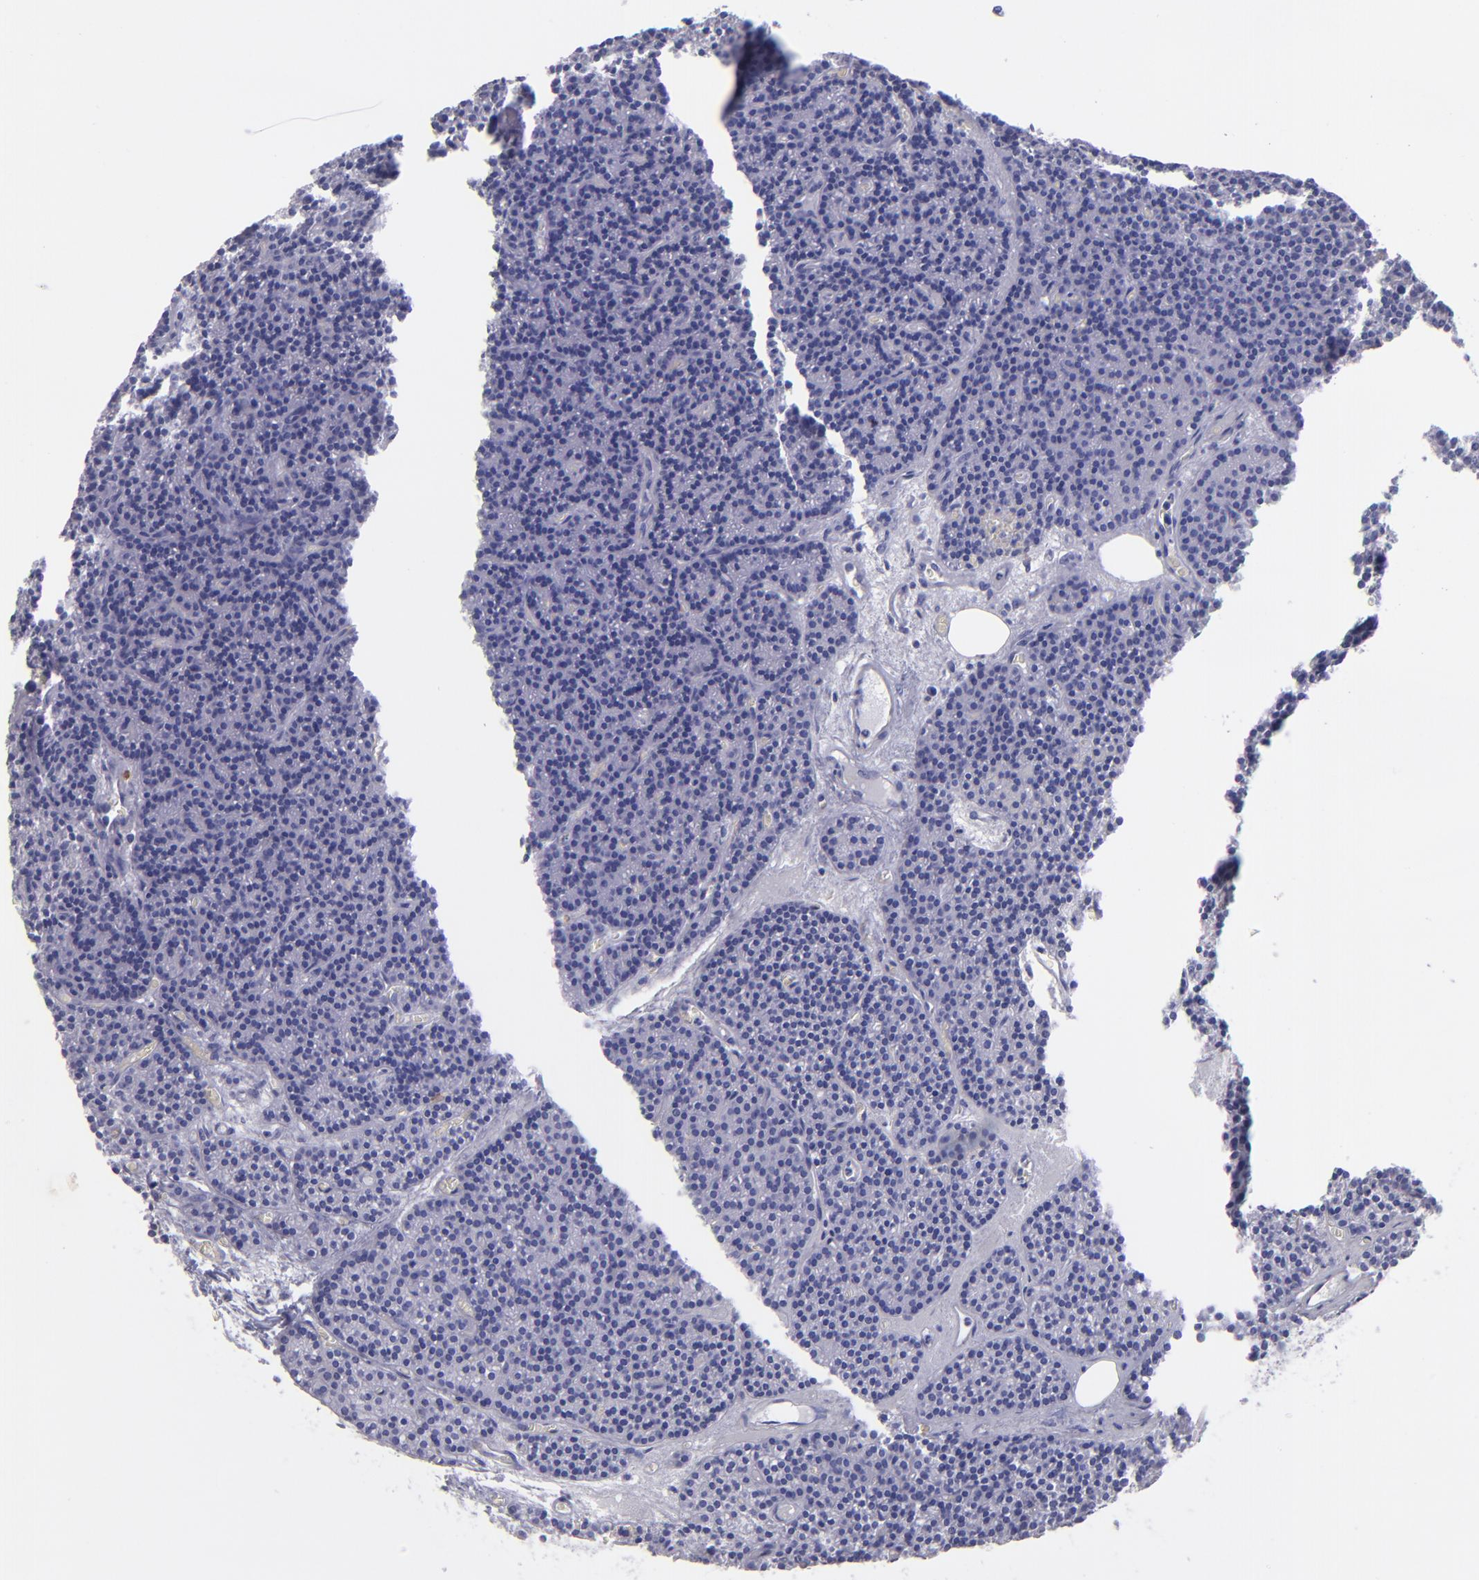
{"staining": {"intensity": "negative", "quantity": "none", "location": "none"}, "tissue": "parathyroid gland", "cell_type": "Glandular cells", "image_type": "normal", "snomed": [{"axis": "morphology", "description": "Normal tissue, NOS"}, {"axis": "topography", "description": "Parathyroid gland"}], "caption": "Immunohistochemistry histopathology image of unremarkable parathyroid gland: human parathyroid gland stained with DAB exhibits no significant protein staining in glandular cells. (Brightfield microscopy of DAB (3,3'-diaminobenzidine) immunohistochemistry at high magnification).", "gene": "CD82", "patient": {"sex": "male", "age": 57}}